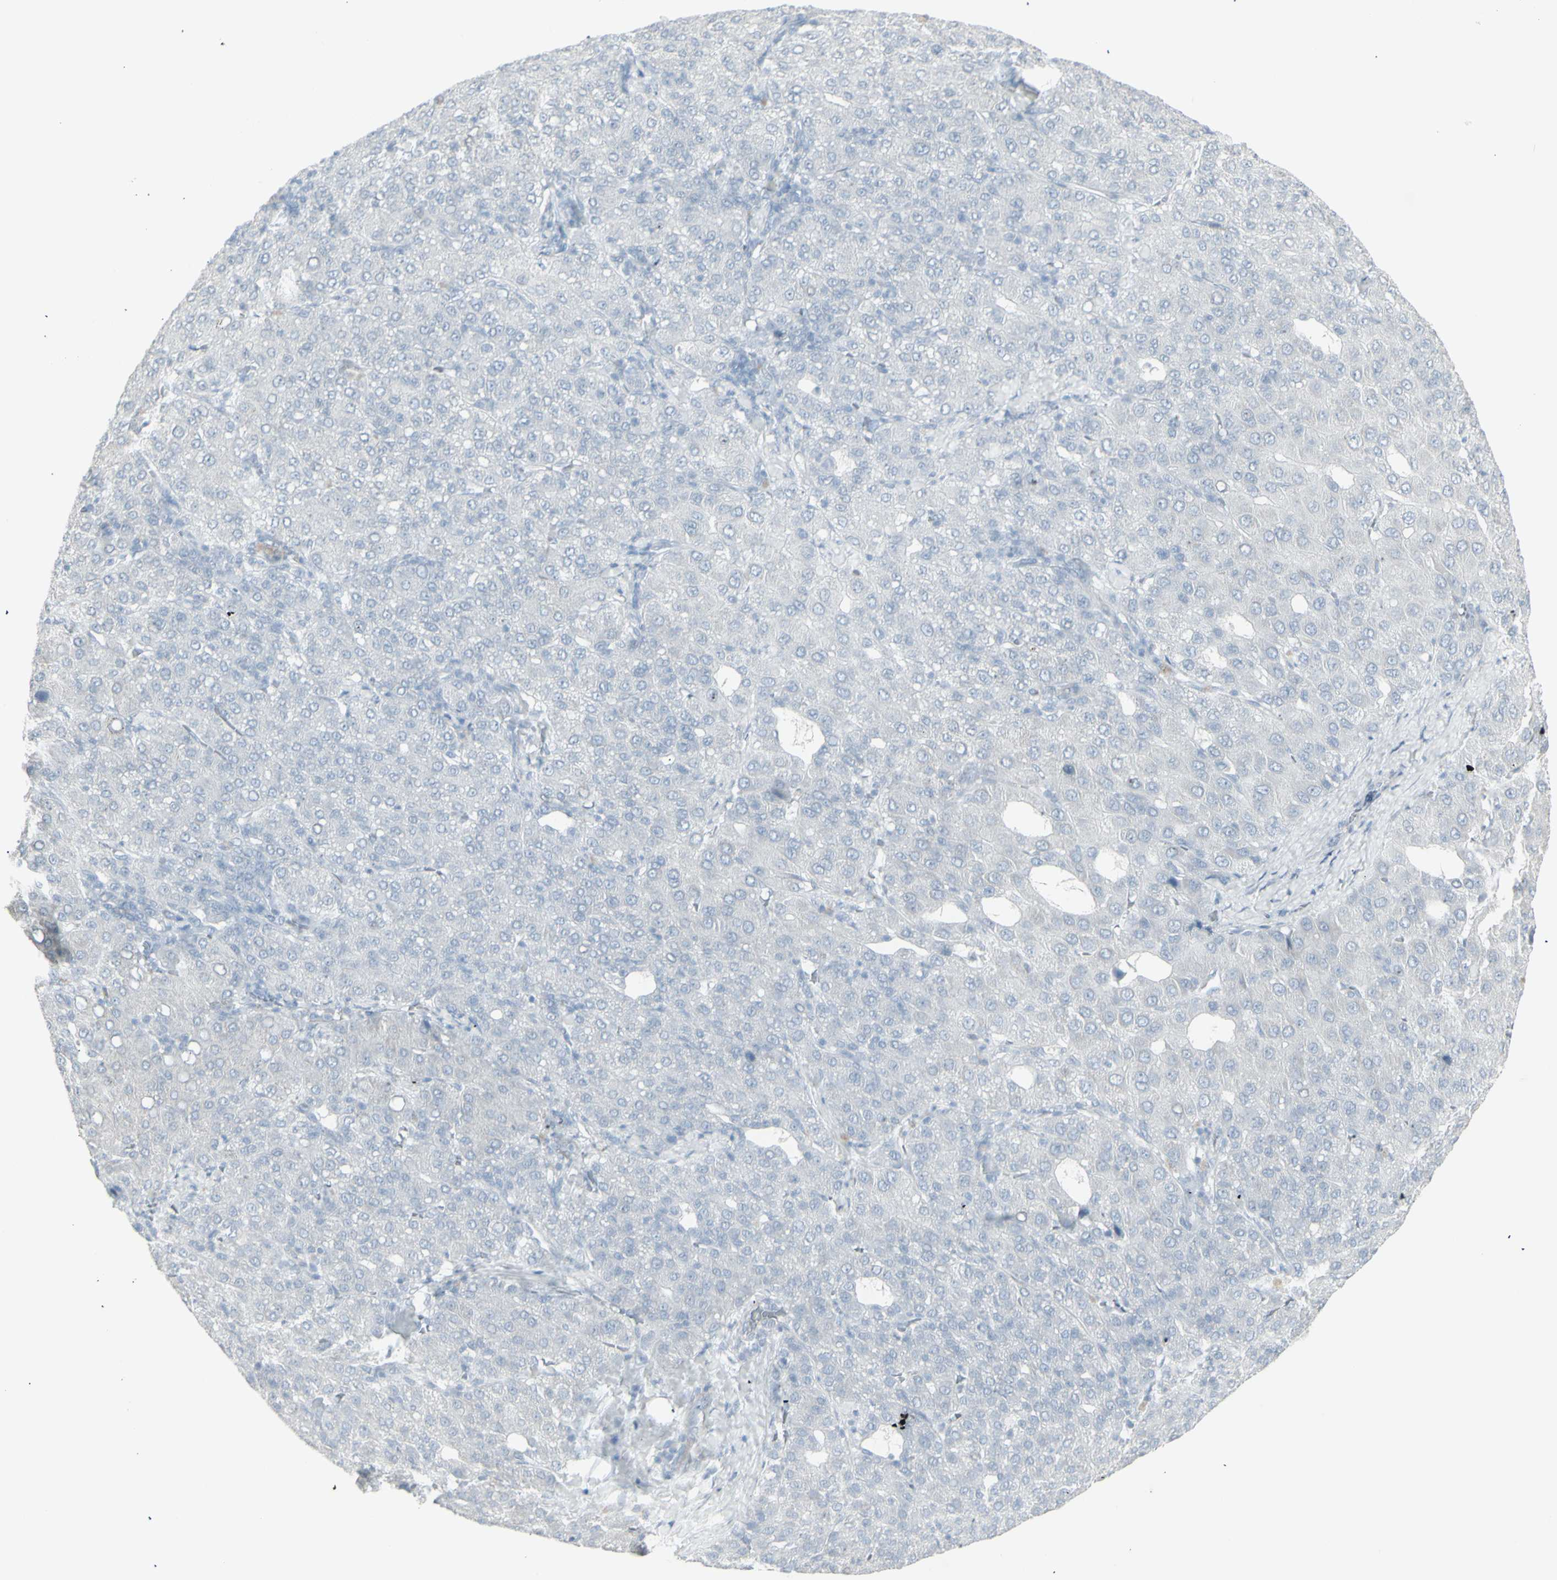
{"staining": {"intensity": "weak", "quantity": "<25%", "location": "cytoplasmic/membranous"}, "tissue": "liver cancer", "cell_type": "Tumor cells", "image_type": "cancer", "snomed": [{"axis": "morphology", "description": "Carcinoma, Hepatocellular, NOS"}, {"axis": "topography", "description": "Liver"}], "caption": "Immunohistochemical staining of liver cancer shows no significant positivity in tumor cells.", "gene": "YBX2", "patient": {"sex": "male", "age": 65}}